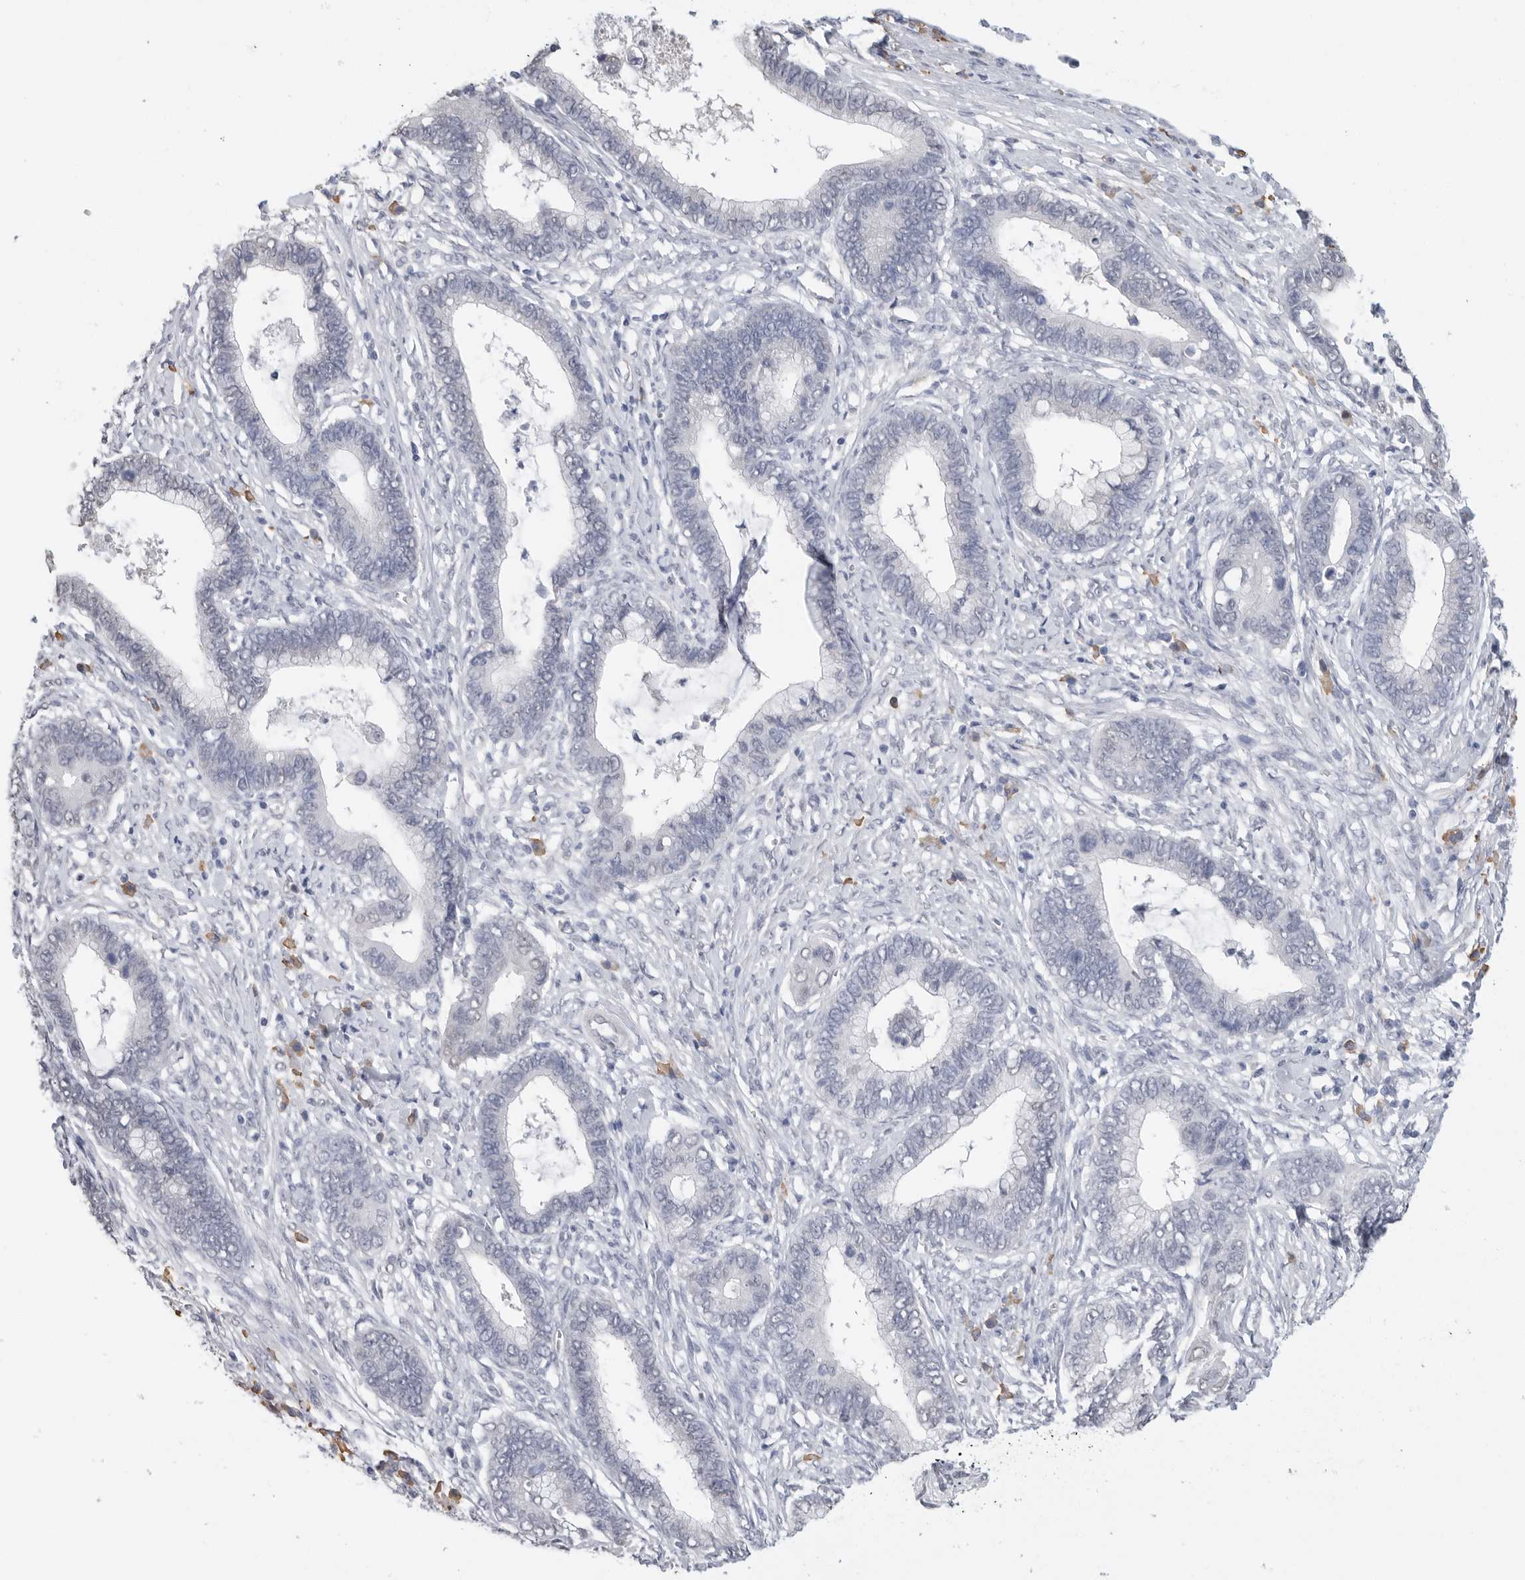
{"staining": {"intensity": "negative", "quantity": "none", "location": "none"}, "tissue": "cervical cancer", "cell_type": "Tumor cells", "image_type": "cancer", "snomed": [{"axis": "morphology", "description": "Adenocarcinoma, NOS"}, {"axis": "topography", "description": "Cervix"}], "caption": "Protein analysis of adenocarcinoma (cervical) displays no significant expression in tumor cells.", "gene": "ARHGEF10", "patient": {"sex": "female", "age": 44}}